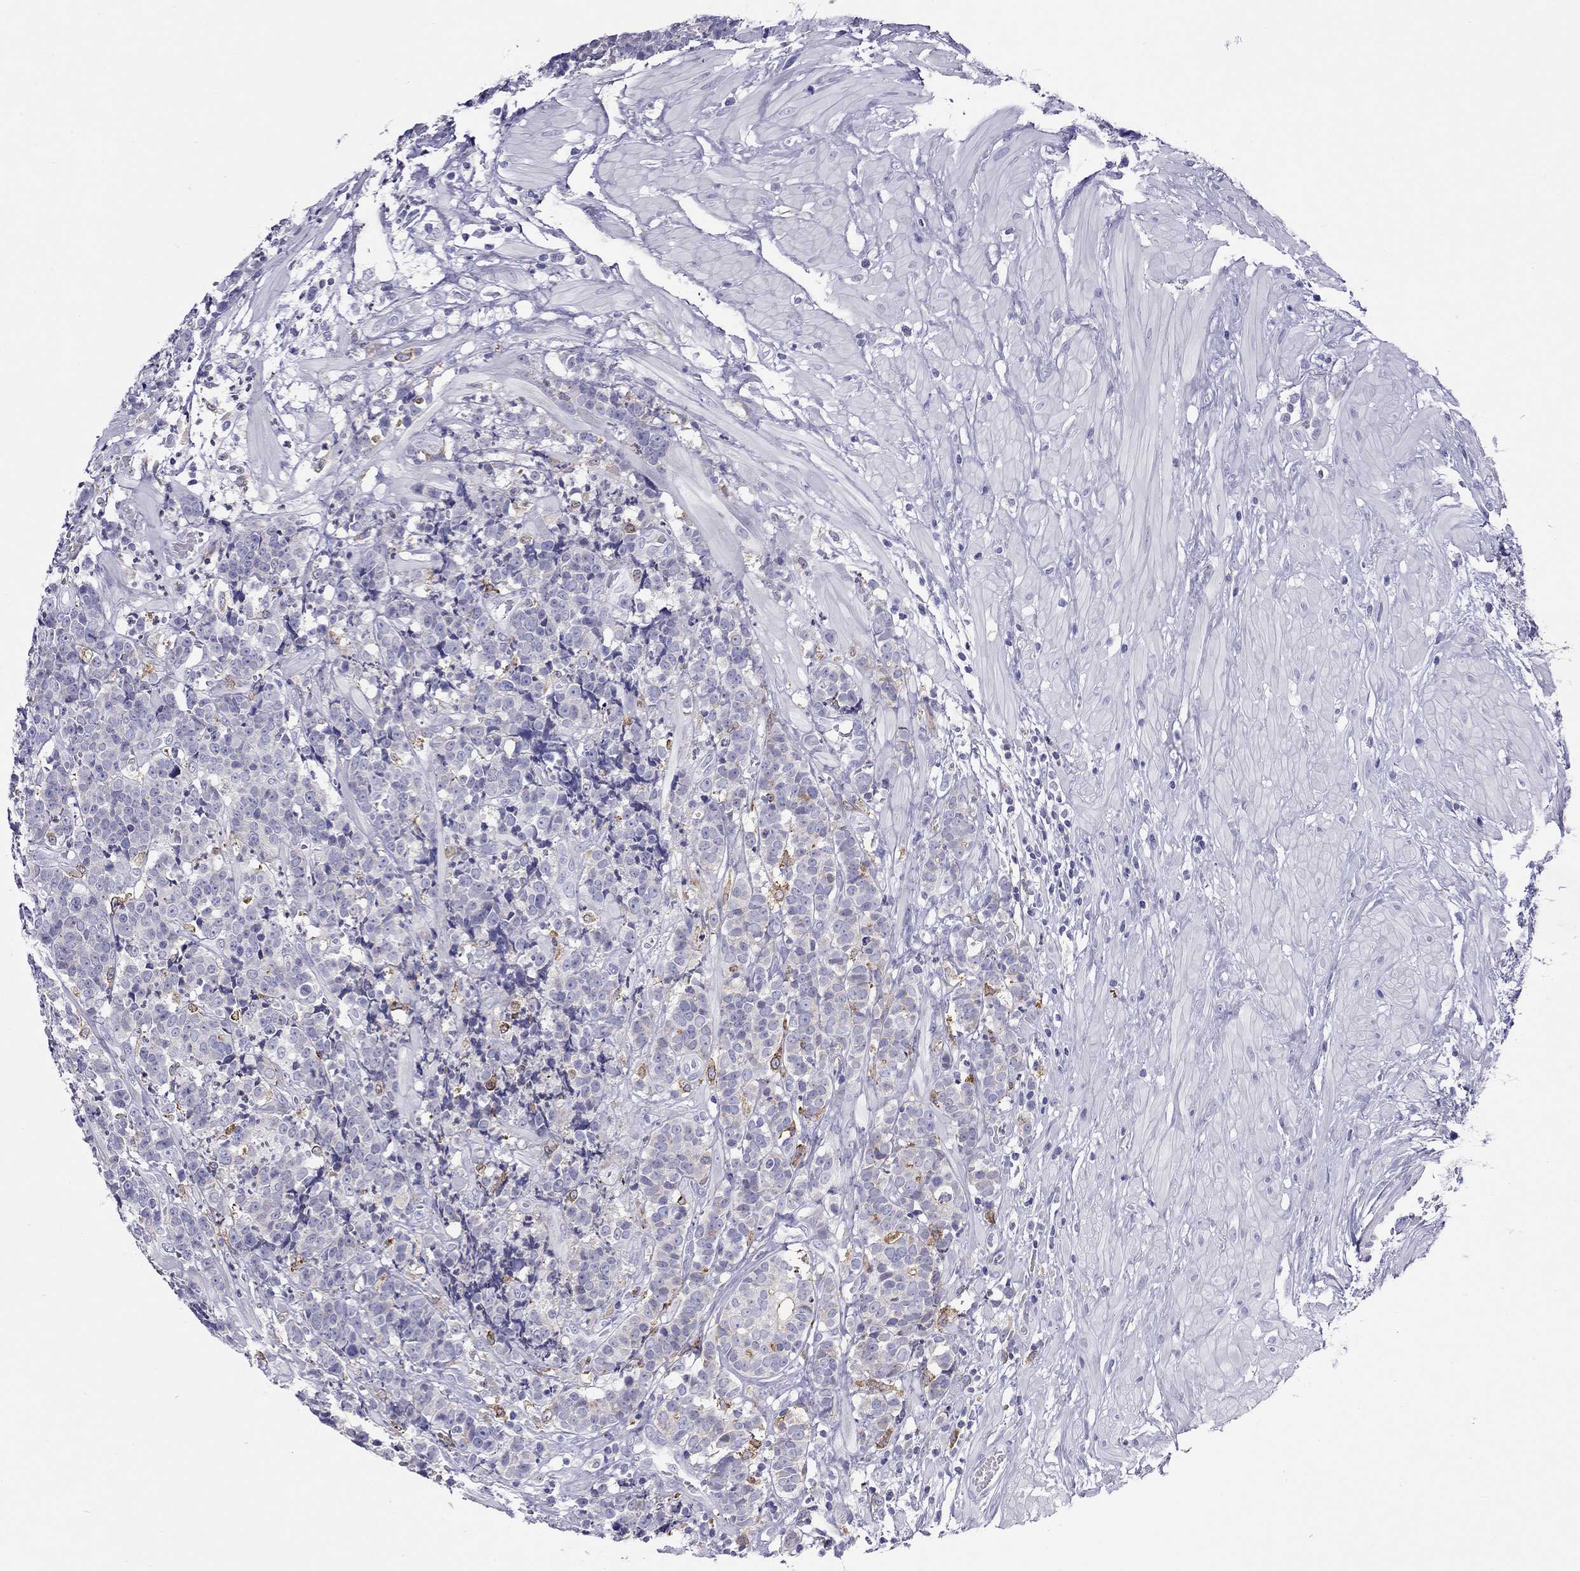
{"staining": {"intensity": "negative", "quantity": "none", "location": "none"}, "tissue": "prostate cancer", "cell_type": "Tumor cells", "image_type": "cancer", "snomed": [{"axis": "morphology", "description": "Adenocarcinoma, NOS"}, {"axis": "topography", "description": "Prostate"}], "caption": "Prostate adenocarcinoma stained for a protein using immunohistochemistry (IHC) reveals no staining tumor cells.", "gene": "SLC46A2", "patient": {"sex": "male", "age": 67}}